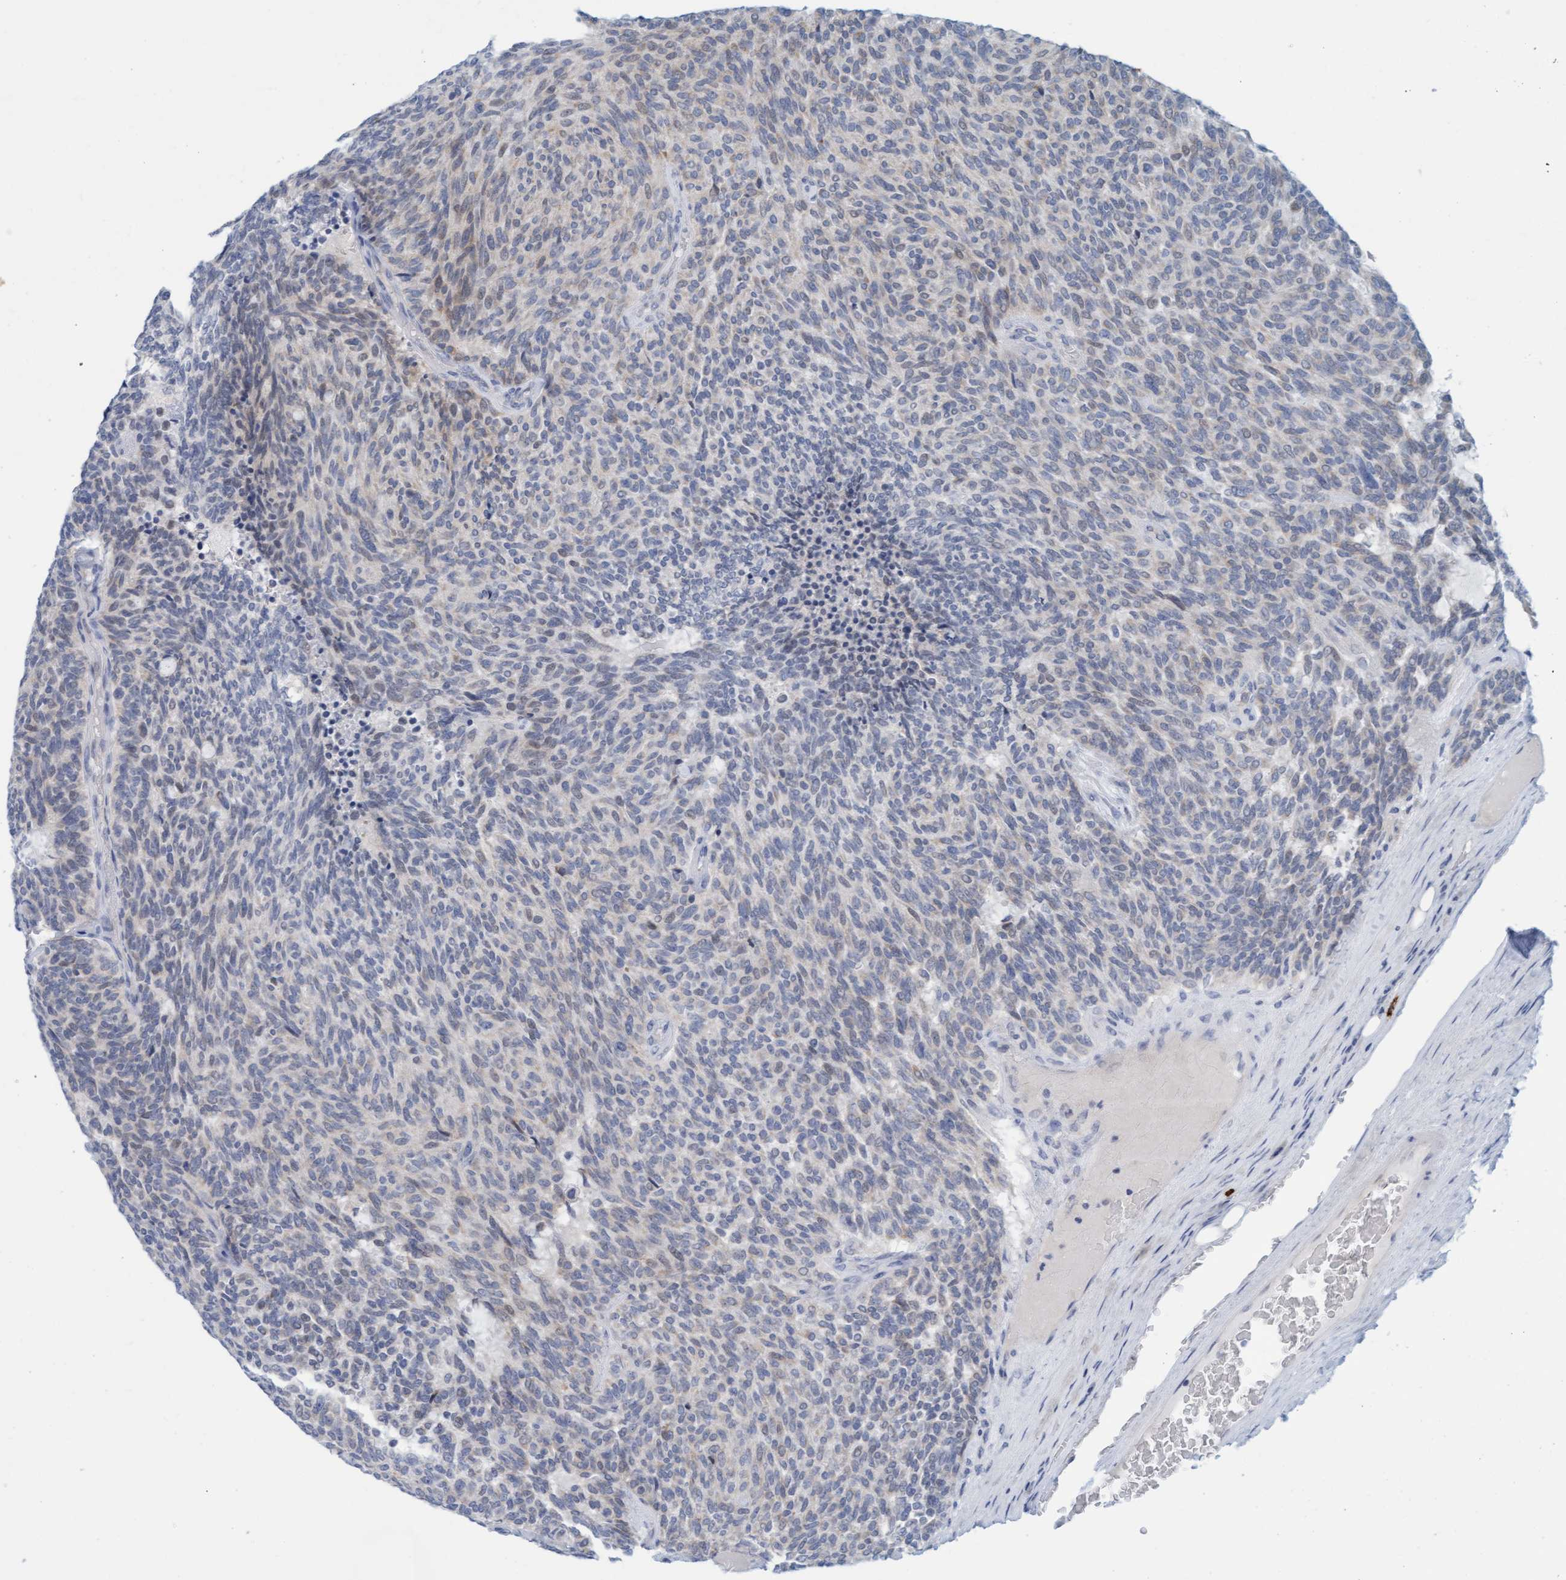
{"staining": {"intensity": "weak", "quantity": "<25%", "location": "cytoplasmic/membranous"}, "tissue": "carcinoid", "cell_type": "Tumor cells", "image_type": "cancer", "snomed": [{"axis": "morphology", "description": "Carcinoid, malignant, NOS"}, {"axis": "topography", "description": "Pancreas"}], "caption": "IHC micrograph of human malignant carcinoid stained for a protein (brown), which displays no expression in tumor cells. (DAB immunohistochemistry (IHC) visualized using brightfield microscopy, high magnification).", "gene": "CPA3", "patient": {"sex": "female", "age": 54}}